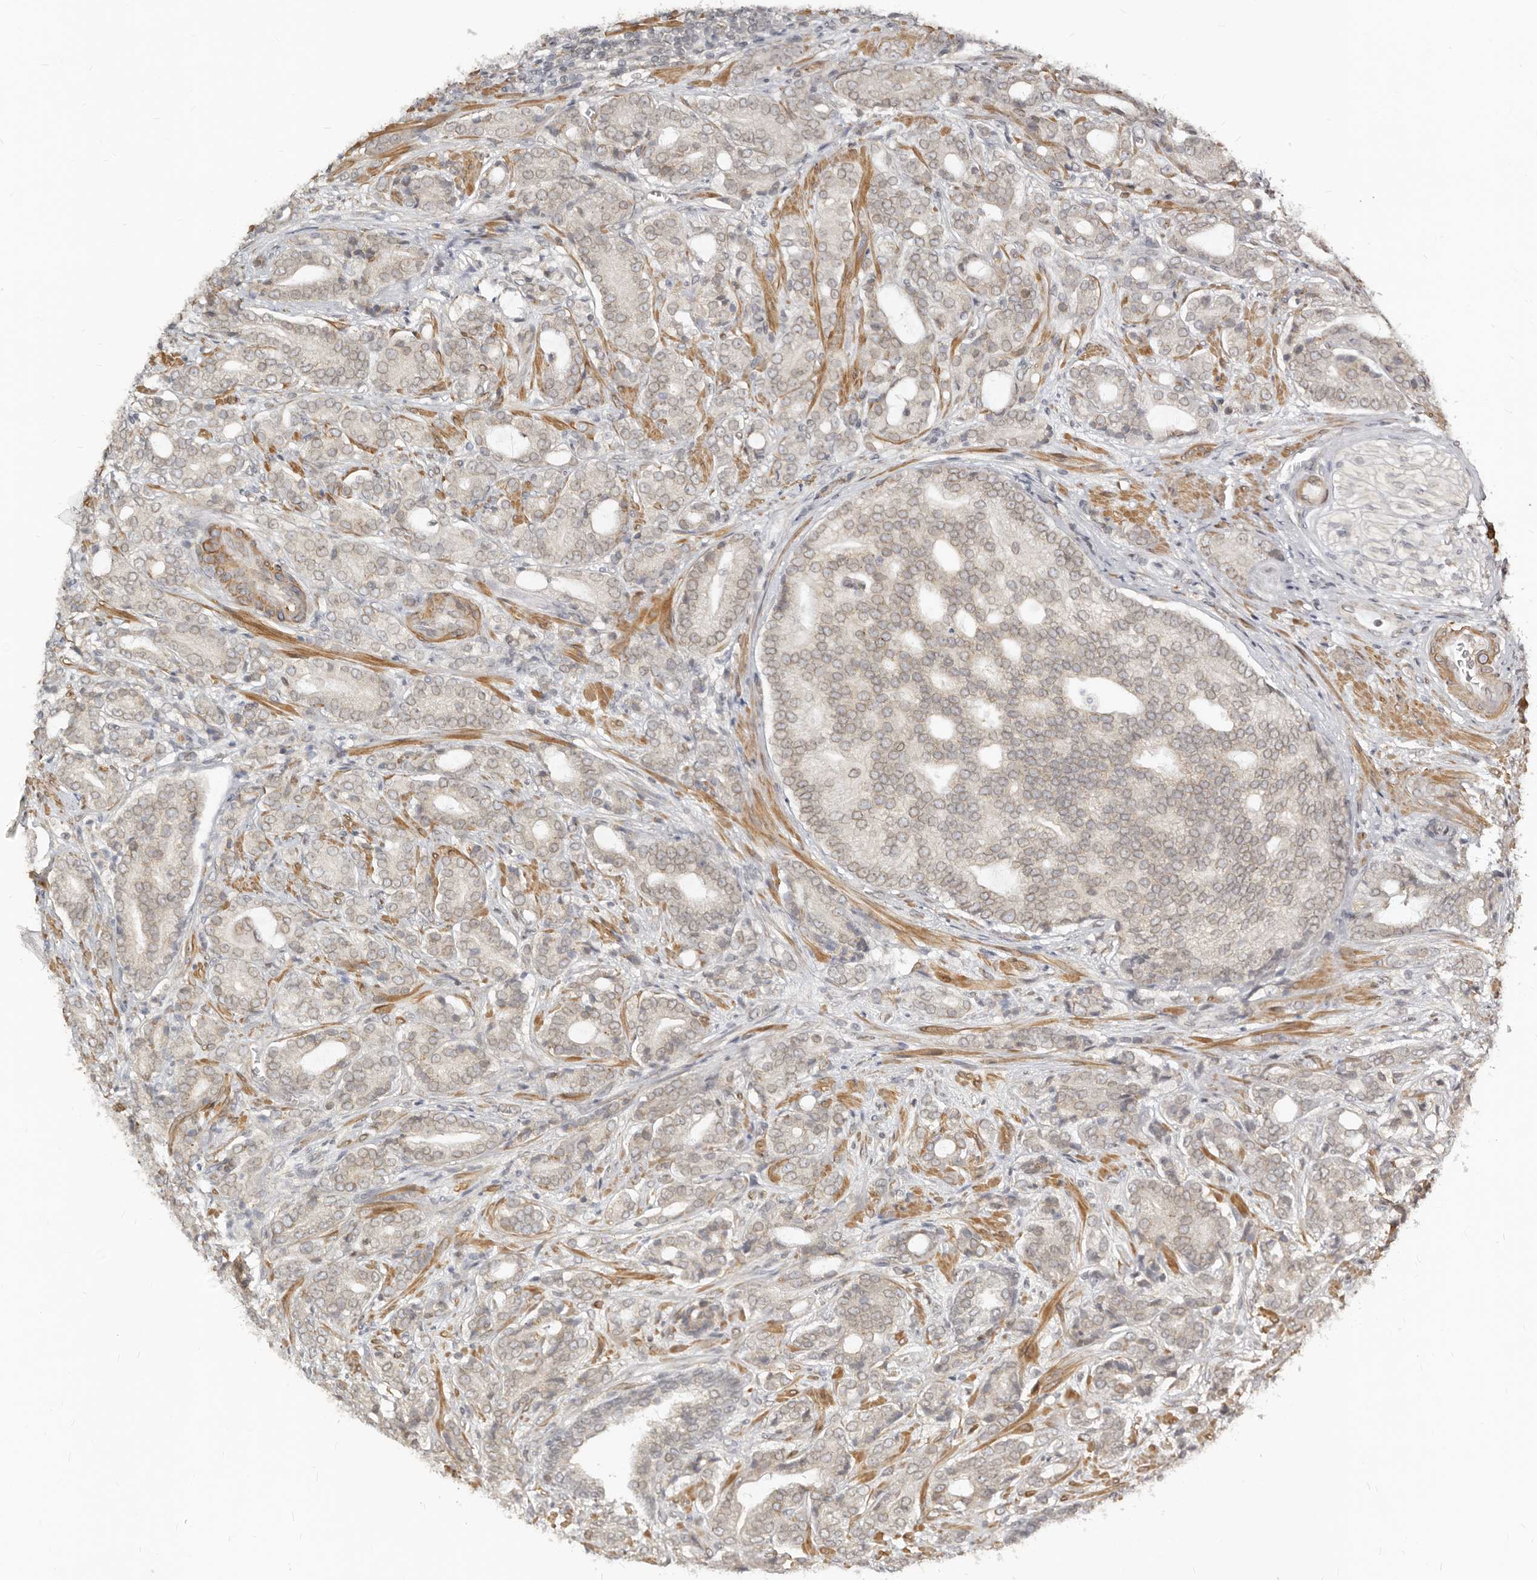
{"staining": {"intensity": "weak", "quantity": "25%-75%", "location": "cytoplasmic/membranous,nuclear"}, "tissue": "prostate cancer", "cell_type": "Tumor cells", "image_type": "cancer", "snomed": [{"axis": "morphology", "description": "Adenocarcinoma, High grade"}, {"axis": "topography", "description": "Prostate"}], "caption": "This image shows prostate cancer (adenocarcinoma (high-grade)) stained with immunohistochemistry (IHC) to label a protein in brown. The cytoplasmic/membranous and nuclear of tumor cells show weak positivity for the protein. Nuclei are counter-stained blue.", "gene": "NUP153", "patient": {"sex": "male", "age": 57}}